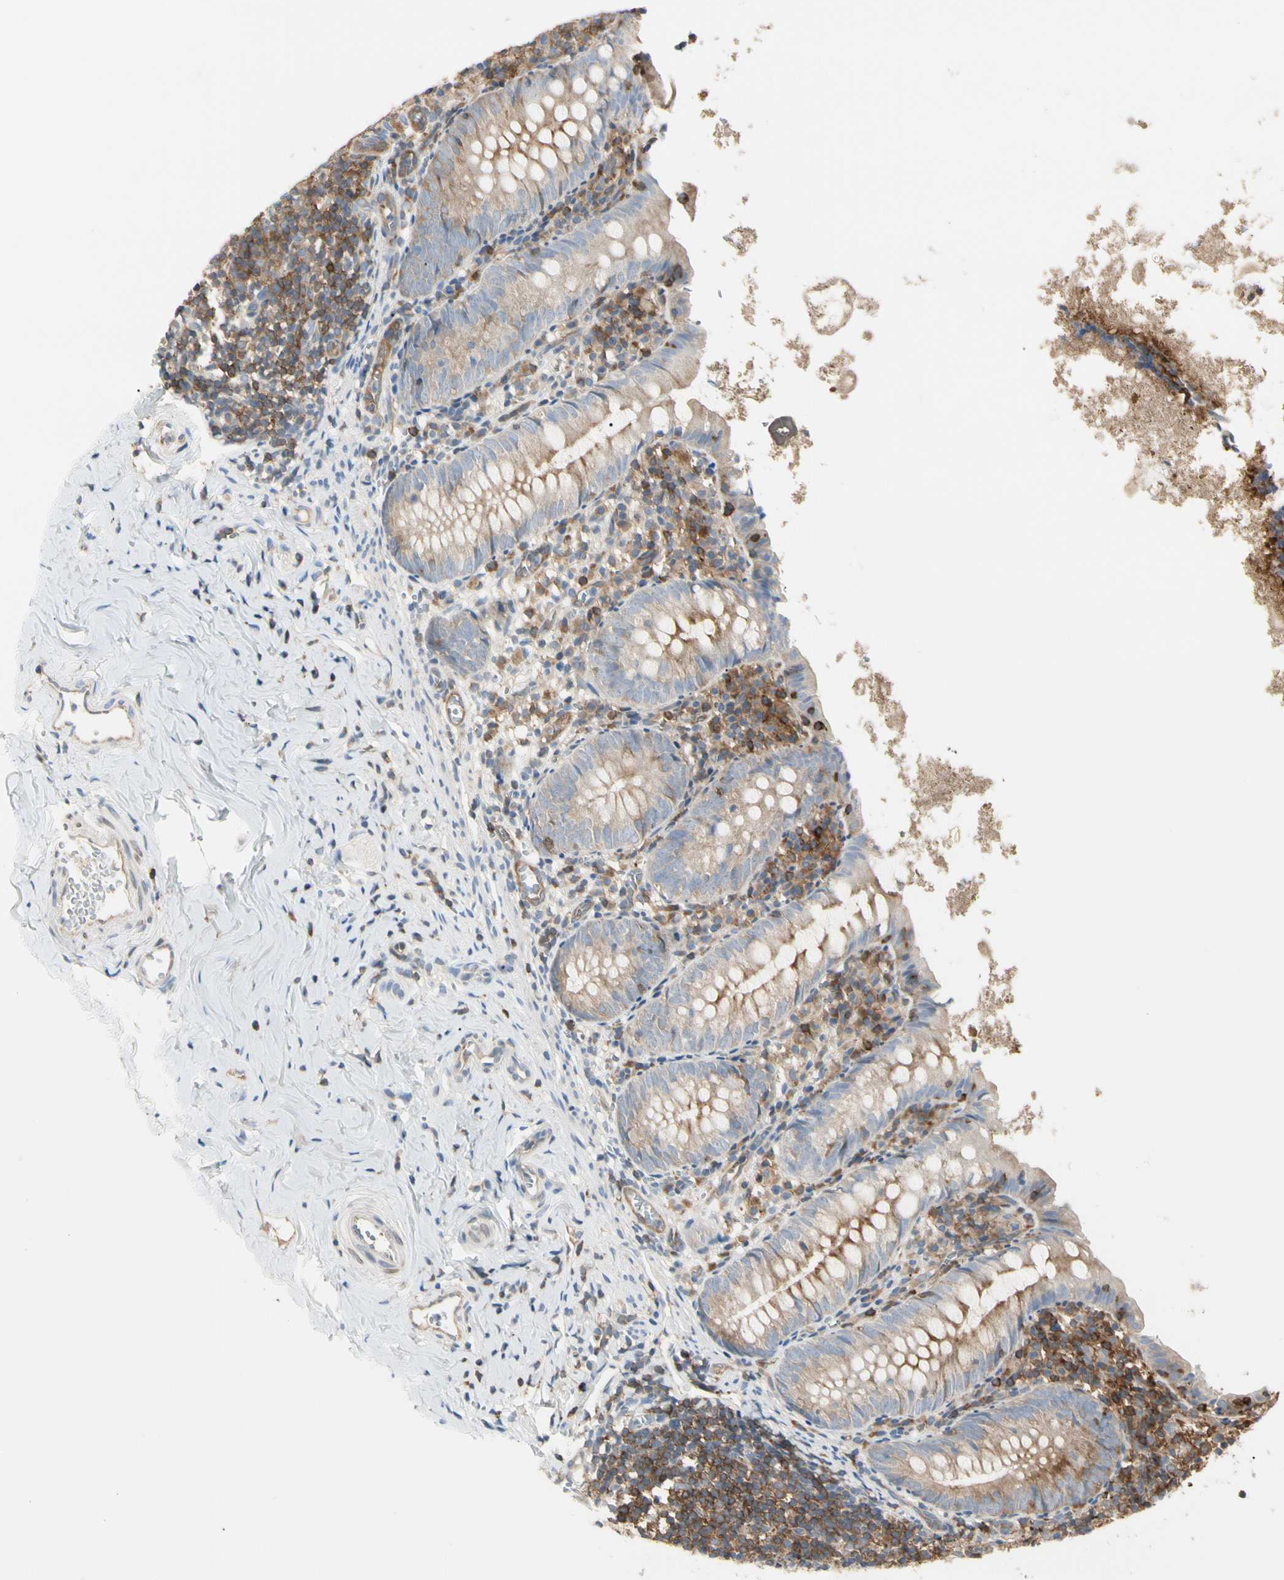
{"staining": {"intensity": "moderate", "quantity": ">75%", "location": "cytoplasmic/membranous"}, "tissue": "appendix", "cell_type": "Glandular cells", "image_type": "normal", "snomed": [{"axis": "morphology", "description": "Normal tissue, NOS"}, {"axis": "topography", "description": "Appendix"}], "caption": "Immunohistochemical staining of benign appendix reveals moderate cytoplasmic/membranous protein staining in approximately >75% of glandular cells. The protein of interest is shown in brown color, while the nuclei are stained blue.", "gene": "NFKB2", "patient": {"sex": "female", "age": 10}}